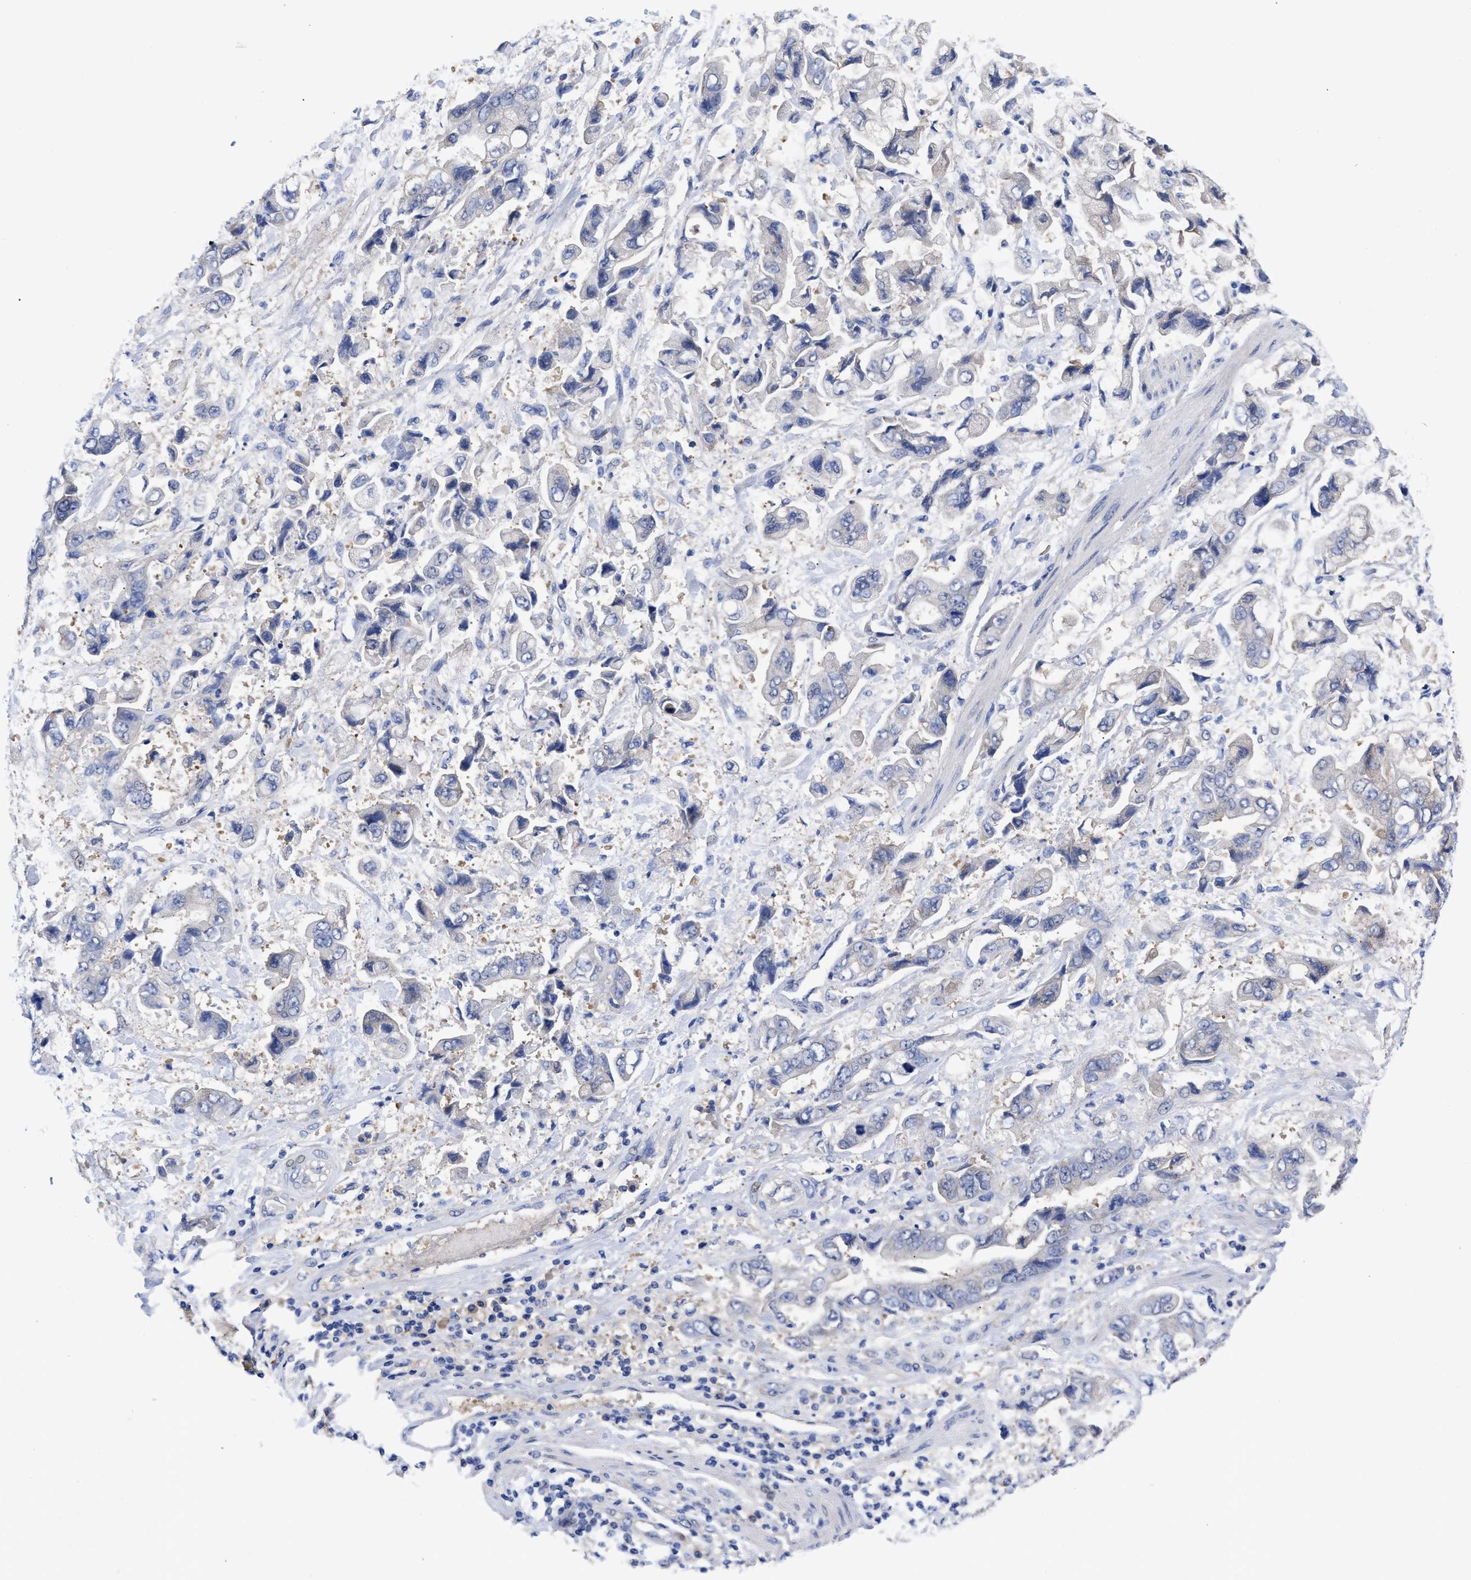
{"staining": {"intensity": "negative", "quantity": "none", "location": "none"}, "tissue": "stomach cancer", "cell_type": "Tumor cells", "image_type": "cancer", "snomed": [{"axis": "morphology", "description": "Normal tissue, NOS"}, {"axis": "morphology", "description": "Adenocarcinoma, NOS"}, {"axis": "topography", "description": "Stomach"}], "caption": "The immunohistochemistry micrograph has no significant expression in tumor cells of stomach cancer (adenocarcinoma) tissue.", "gene": "RBKS", "patient": {"sex": "male", "age": 62}}